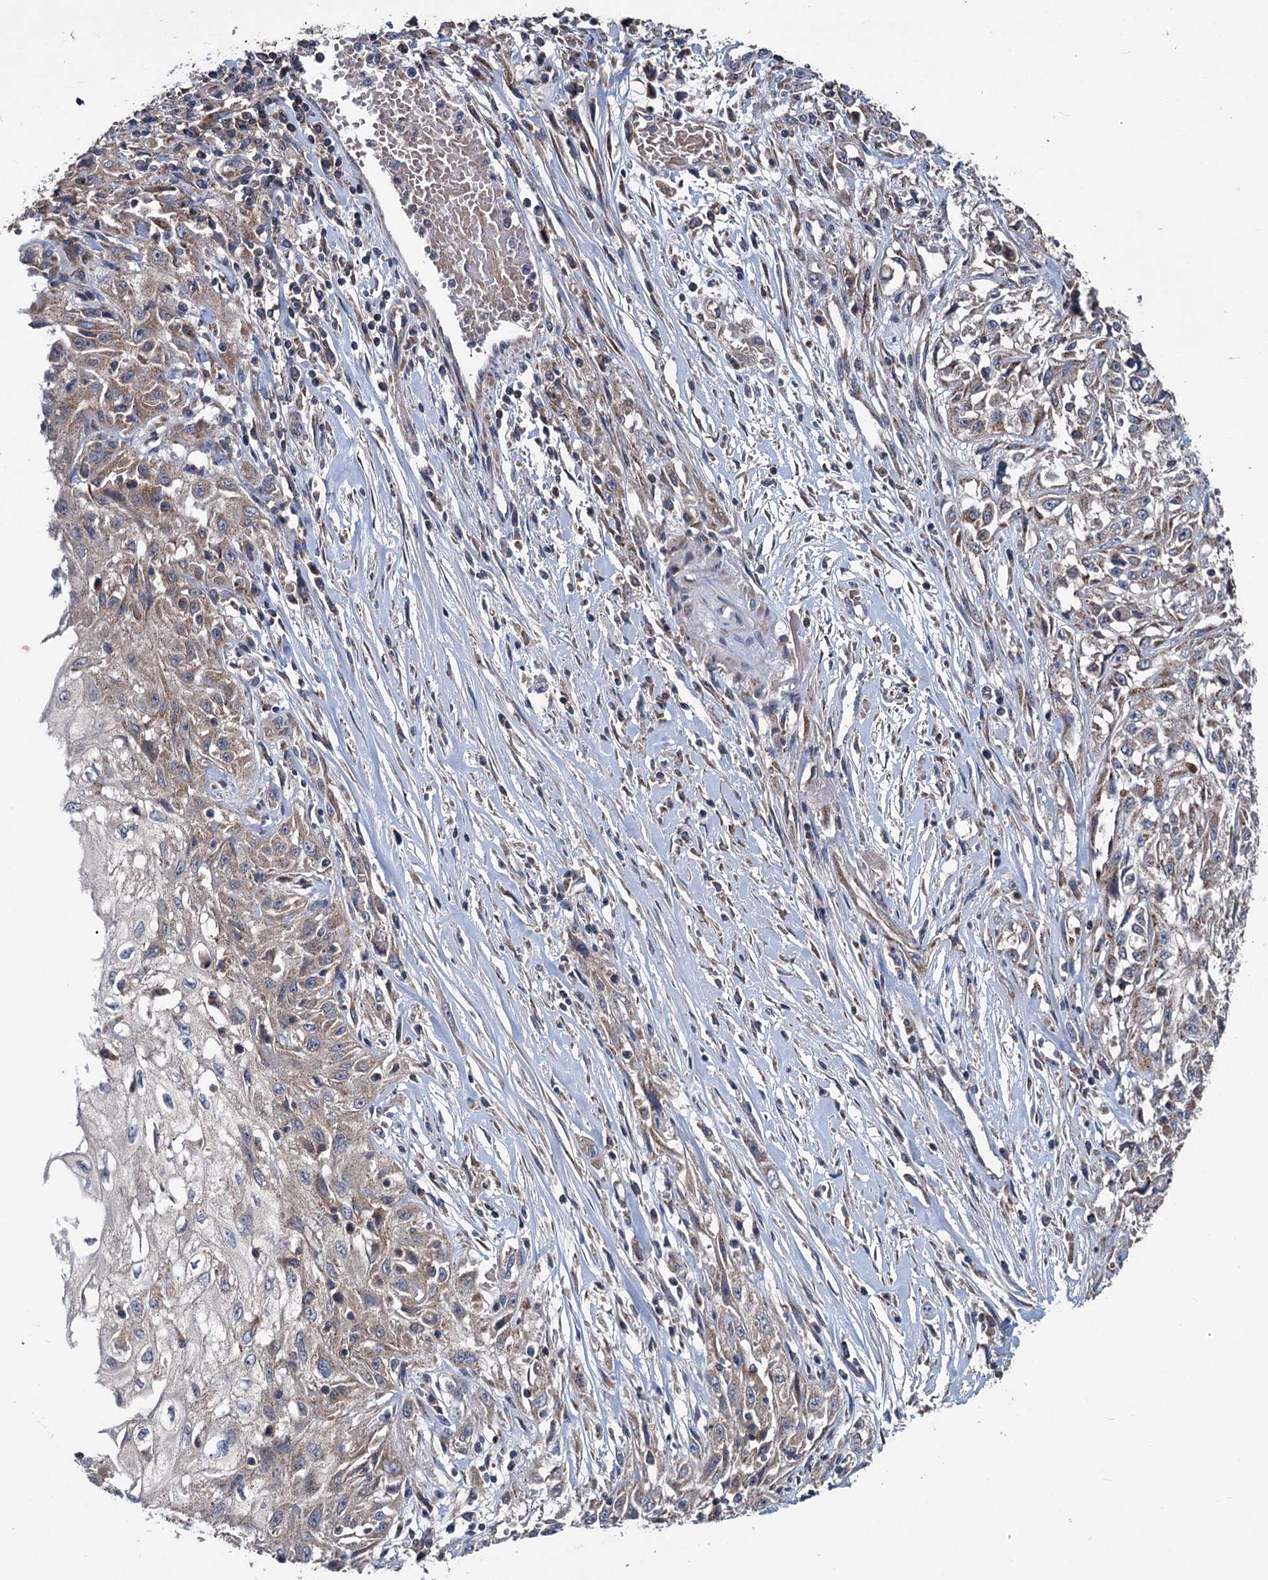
{"staining": {"intensity": "weak", "quantity": "25%-75%", "location": "cytoplasmic/membranous"}, "tissue": "skin cancer", "cell_type": "Tumor cells", "image_type": "cancer", "snomed": [{"axis": "morphology", "description": "Squamous cell carcinoma, NOS"}, {"axis": "morphology", "description": "Squamous cell carcinoma, metastatic, NOS"}, {"axis": "topography", "description": "Skin"}, {"axis": "topography", "description": "Lymph node"}], "caption": "This histopathology image demonstrates IHC staining of squamous cell carcinoma (skin), with low weak cytoplasmic/membranous positivity in about 25%-75% of tumor cells.", "gene": "OTUB1", "patient": {"sex": "male", "age": 75}}